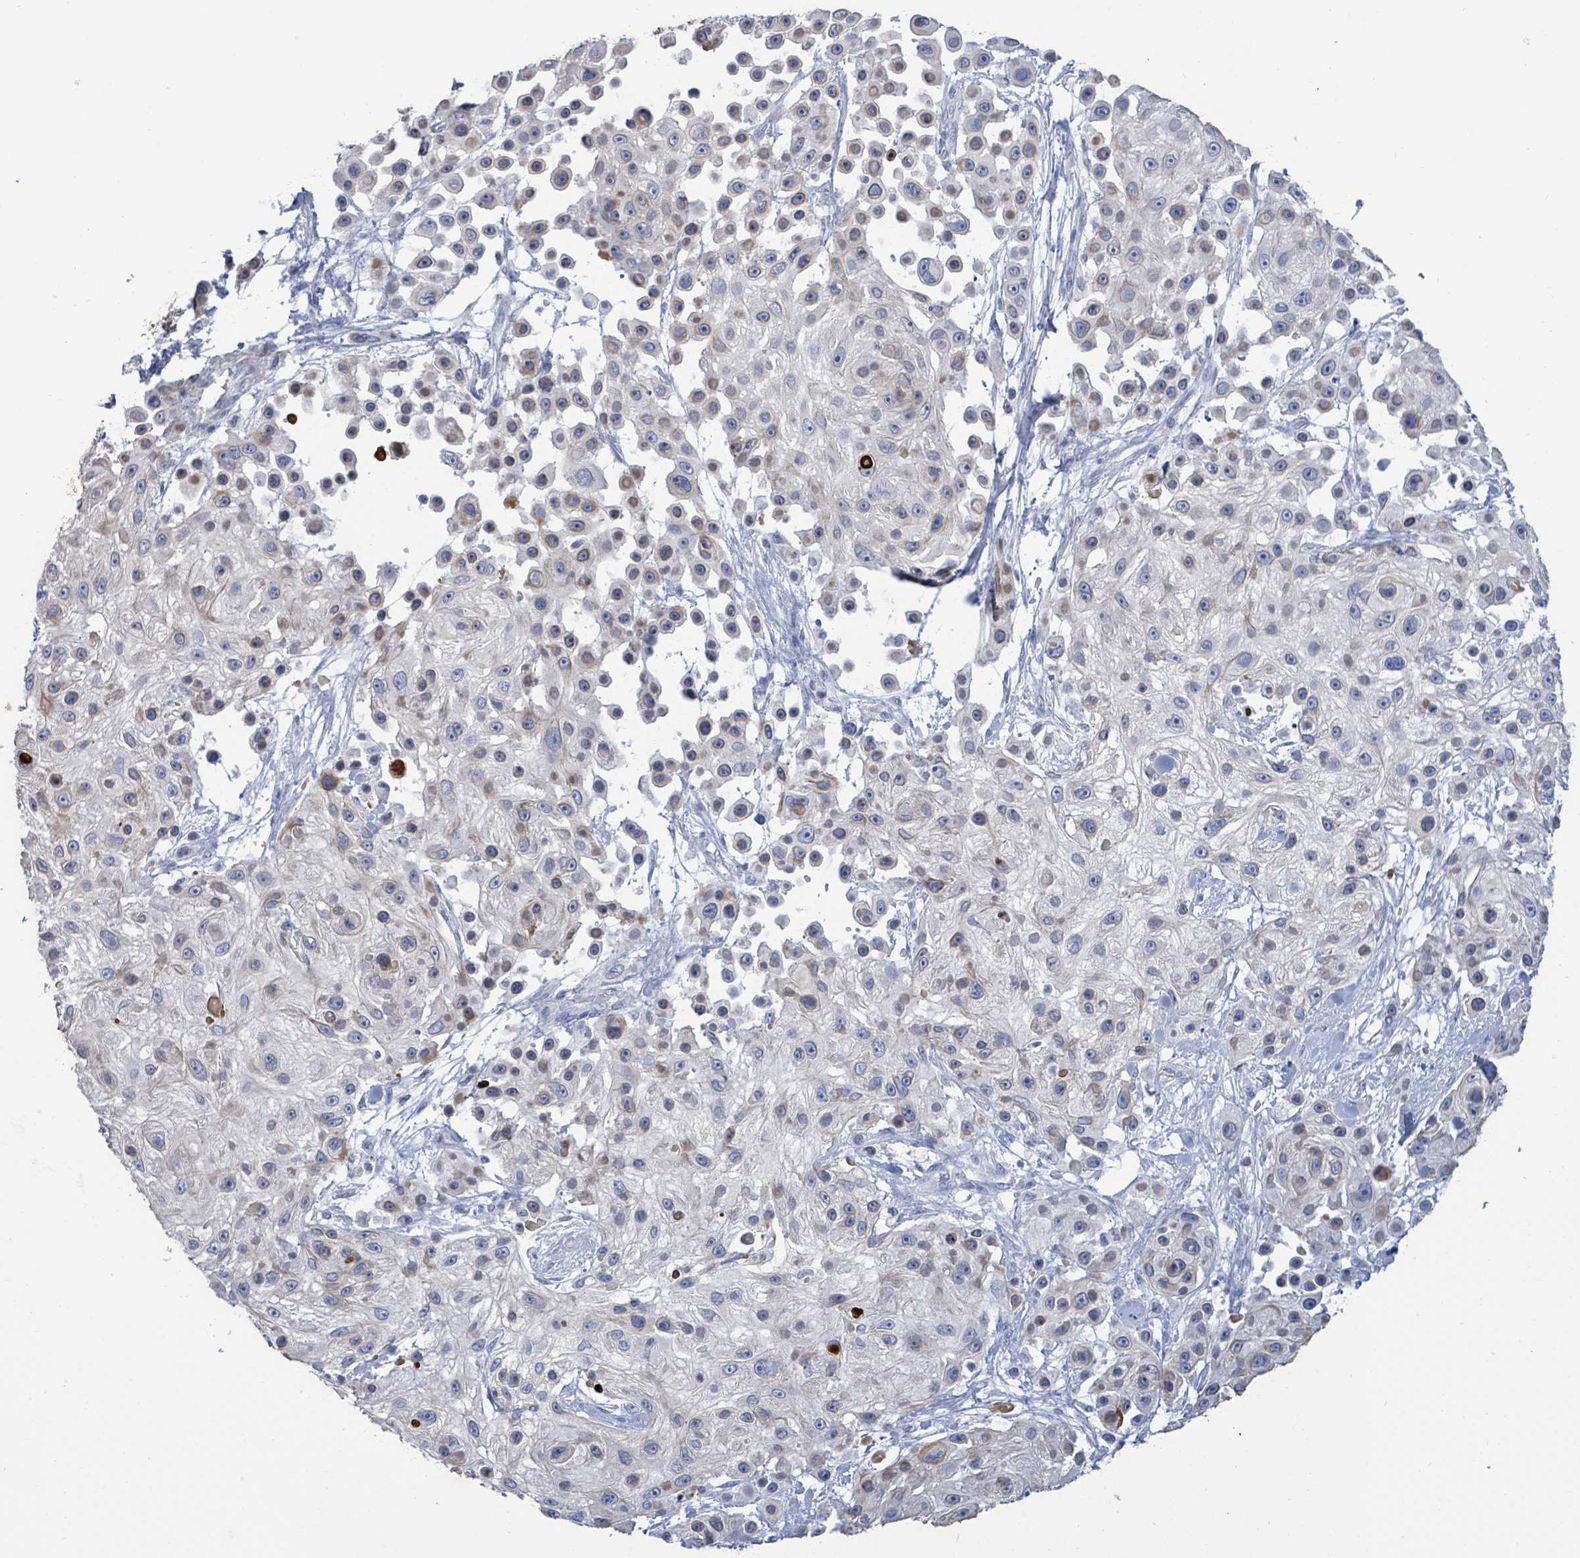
{"staining": {"intensity": "weak", "quantity": "<25%", "location": "cytoplasmic/membranous"}, "tissue": "skin cancer", "cell_type": "Tumor cells", "image_type": "cancer", "snomed": [{"axis": "morphology", "description": "Squamous cell carcinoma, NOS"}, {"axis": "topography", "description": "Skin"}], "caption": "The image exhibits no significant positivity in tumor cells of skin cancer (squamous cell carcinoma).", "gene": "NTN3", "patient": {"sex": "male", "age": 67}}